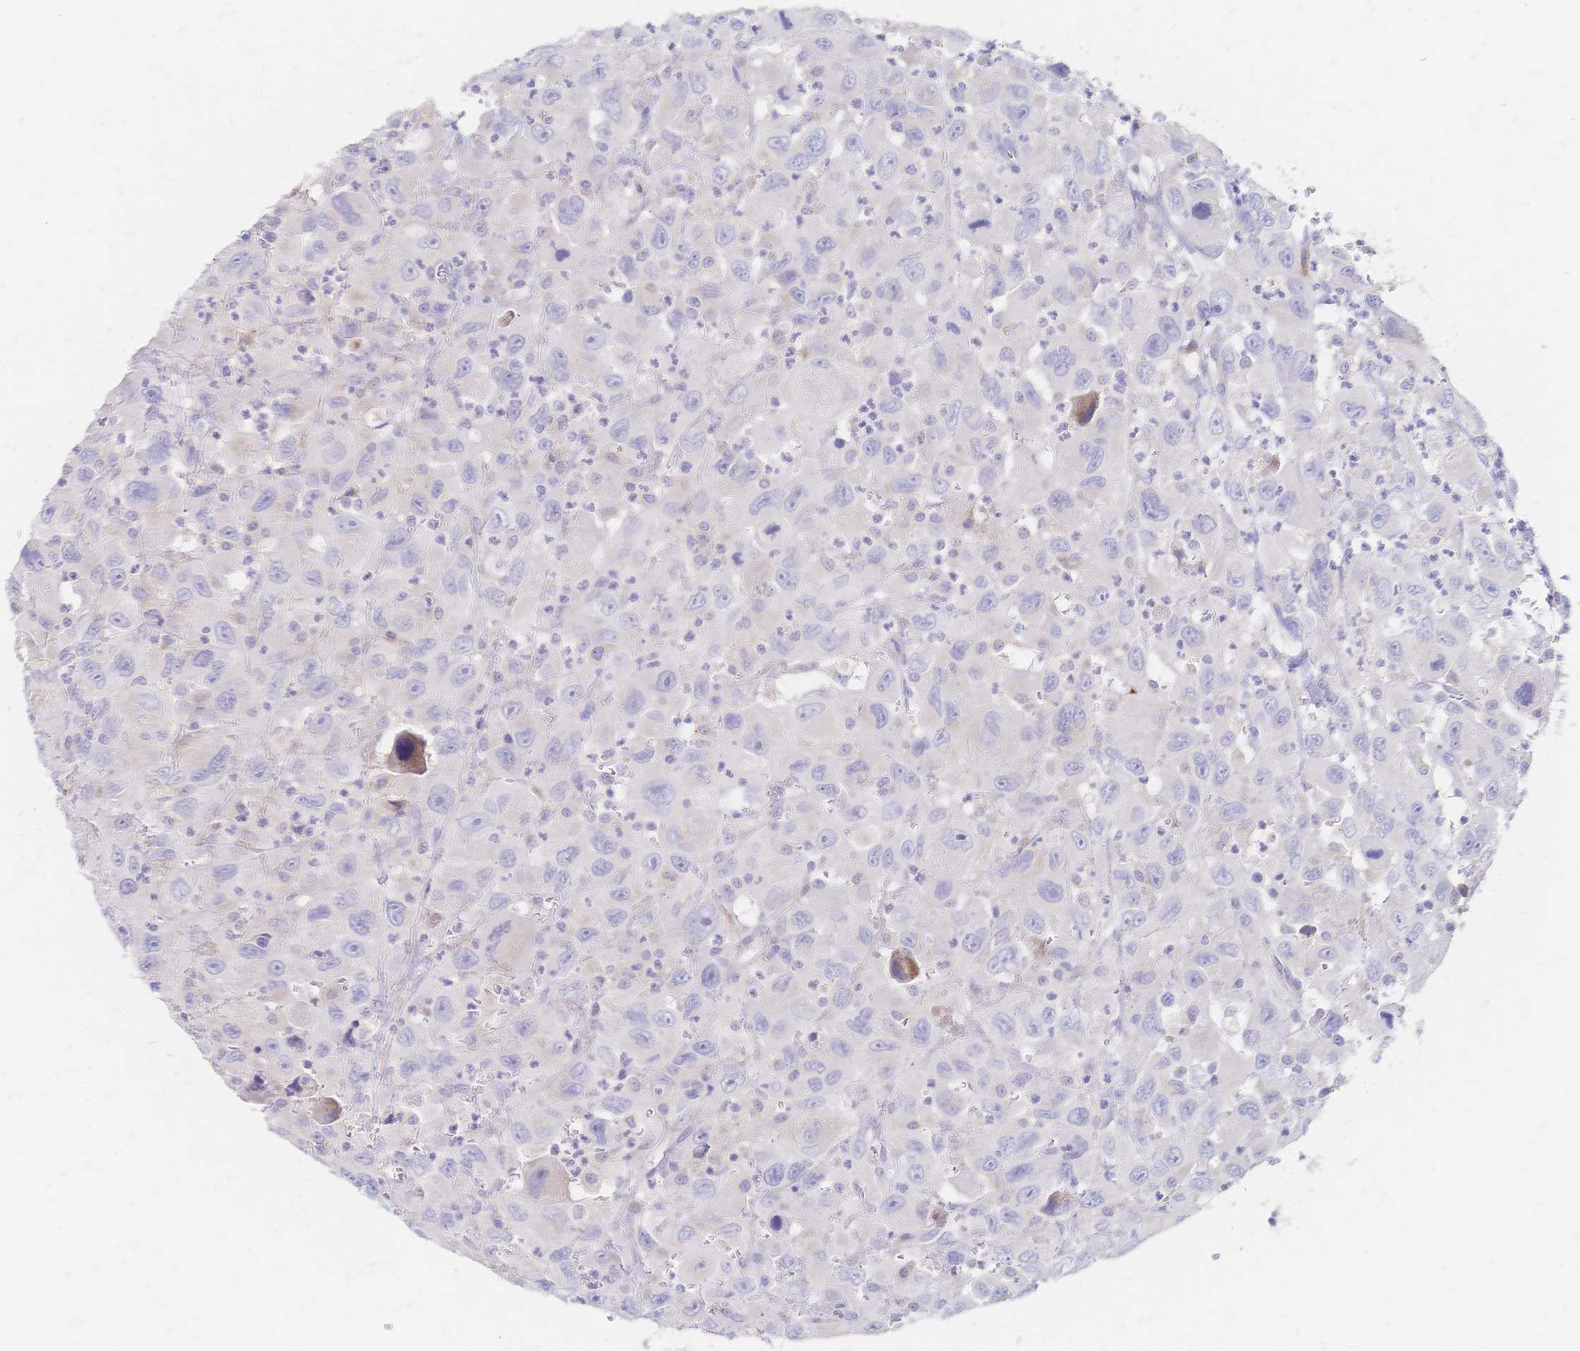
{"staining": {"intensity": "weak", "quantity": "<25%", "location": "cytoplasmic/membranous"}, "tissue": "head and neck cancer", "cell_type": "Tumor cells", "image_type": "cancer", "snomed": [{"axis": "morphology", "description": "Squamous cell carcinoma, NOS"}, {"axis": "morphology", "description": "Squamous cell carcinoma, metastatic, NOS"}, {"axis": "topography", "description": "Oral tissue"}, {"axis": "topography", "description": "Head-Neck"}], "caption": "The histopathology image shows no significant expression in tumor cells of head and neck cancer. (DAB (3,3'-diaminobenzidine) IHC with hematoxylin counter stain).", "gene": "VWC2L", "patient": {"sex": "female", "age": 85}}